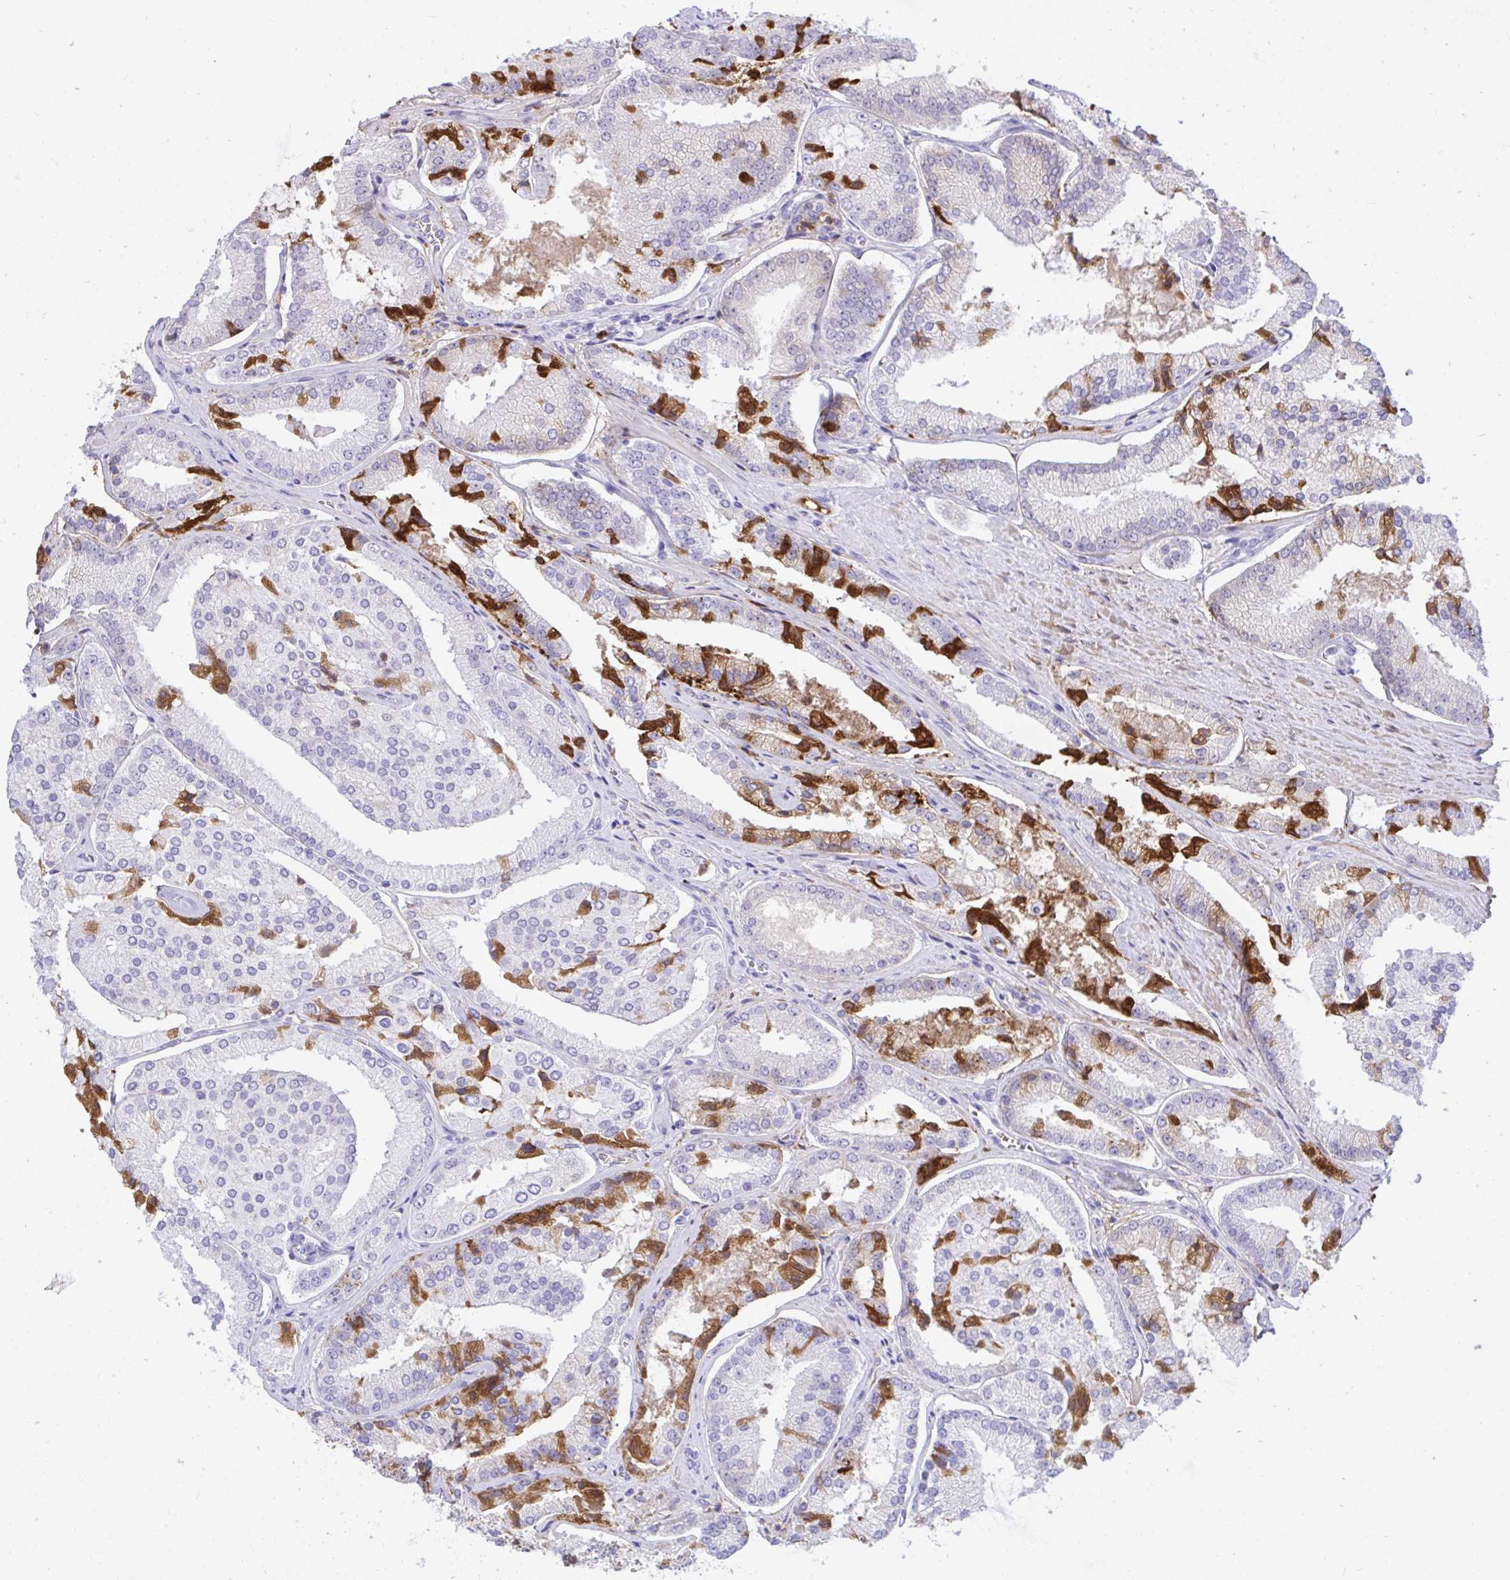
{"staining": {"intensity": "strong", "quantity": "<25%", "location": "cytoplasmic/membranous"}, "tissue": "prostate cancer", "cell_type": "Tumor cells", "image_type": "cancer", "snomed": [{"axis": "morphology", "description": "Adenocarcinoma, High grade"}, {"axis": "topography", "description": "Prostate"}], "caption": "A photomicrograph of prostate cancer stained for a protein shows strong cytoplasmic/membranous brown staining in tumor cells. Ihc stains the protein of interest in brown and the nuclei are stained blue.", "gene": "F2", "patient": {"sex": "male", "age": 73}}